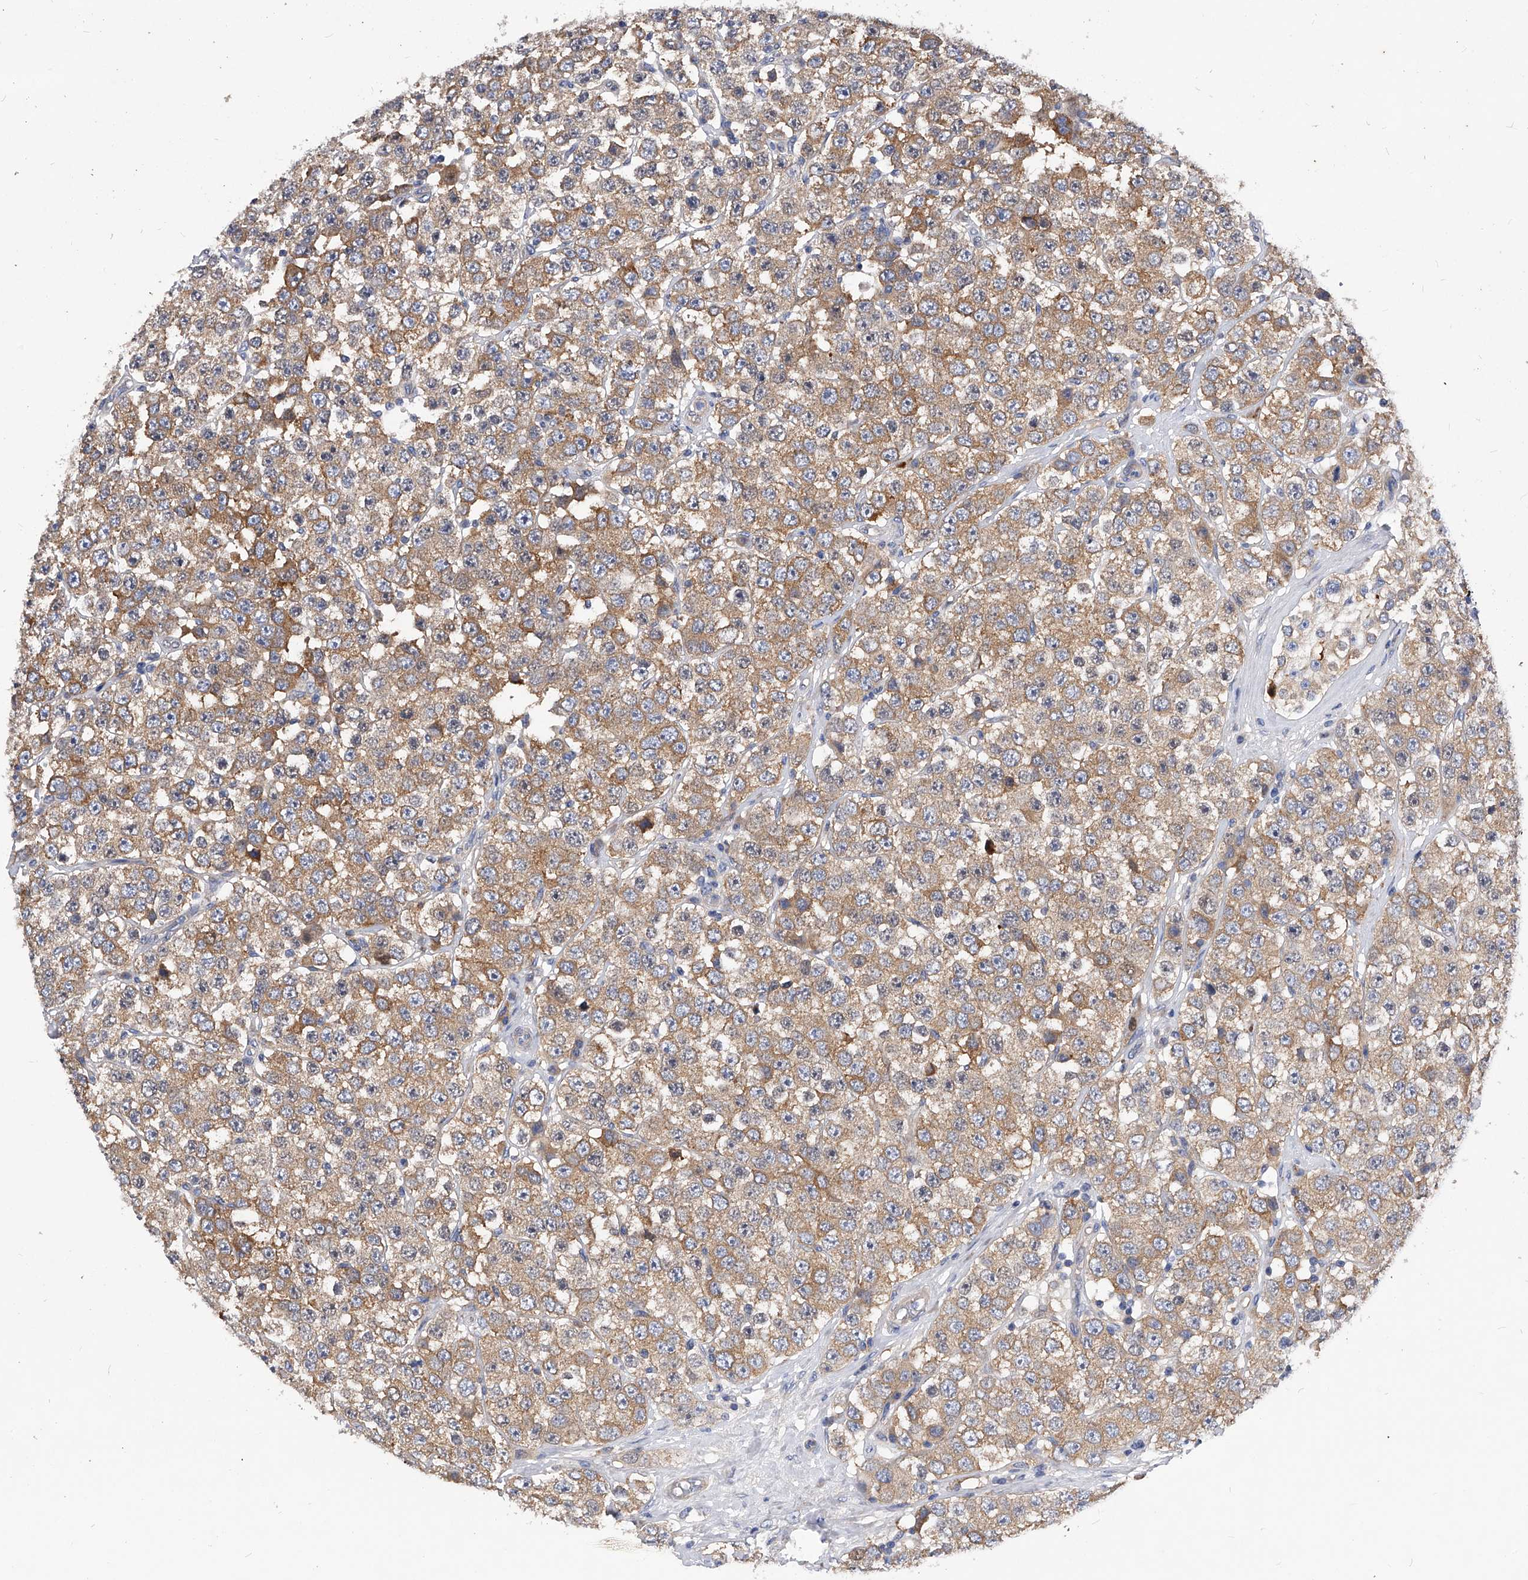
{"staining": {"intensity": "moderate", "quantity": ">75%", "location": "cytoplasmic/membranous"}, "tissue": "testis cancer", "cell_type": "Tumor cells", "image_type": "cancer", "snomed": [{"axis": "morphology", "description": "Seminoma, NOS"}, {"axis": "topography", "description": "Testis"}], "caption": "Protein staining of testis cancer (seminoma) tissue demonstrates moderate cytoplasmic/membranous expression in approximately >75% of tumor cells.", "gene": "PPP5C", "patient": {"sex": "male", "age": 28}}